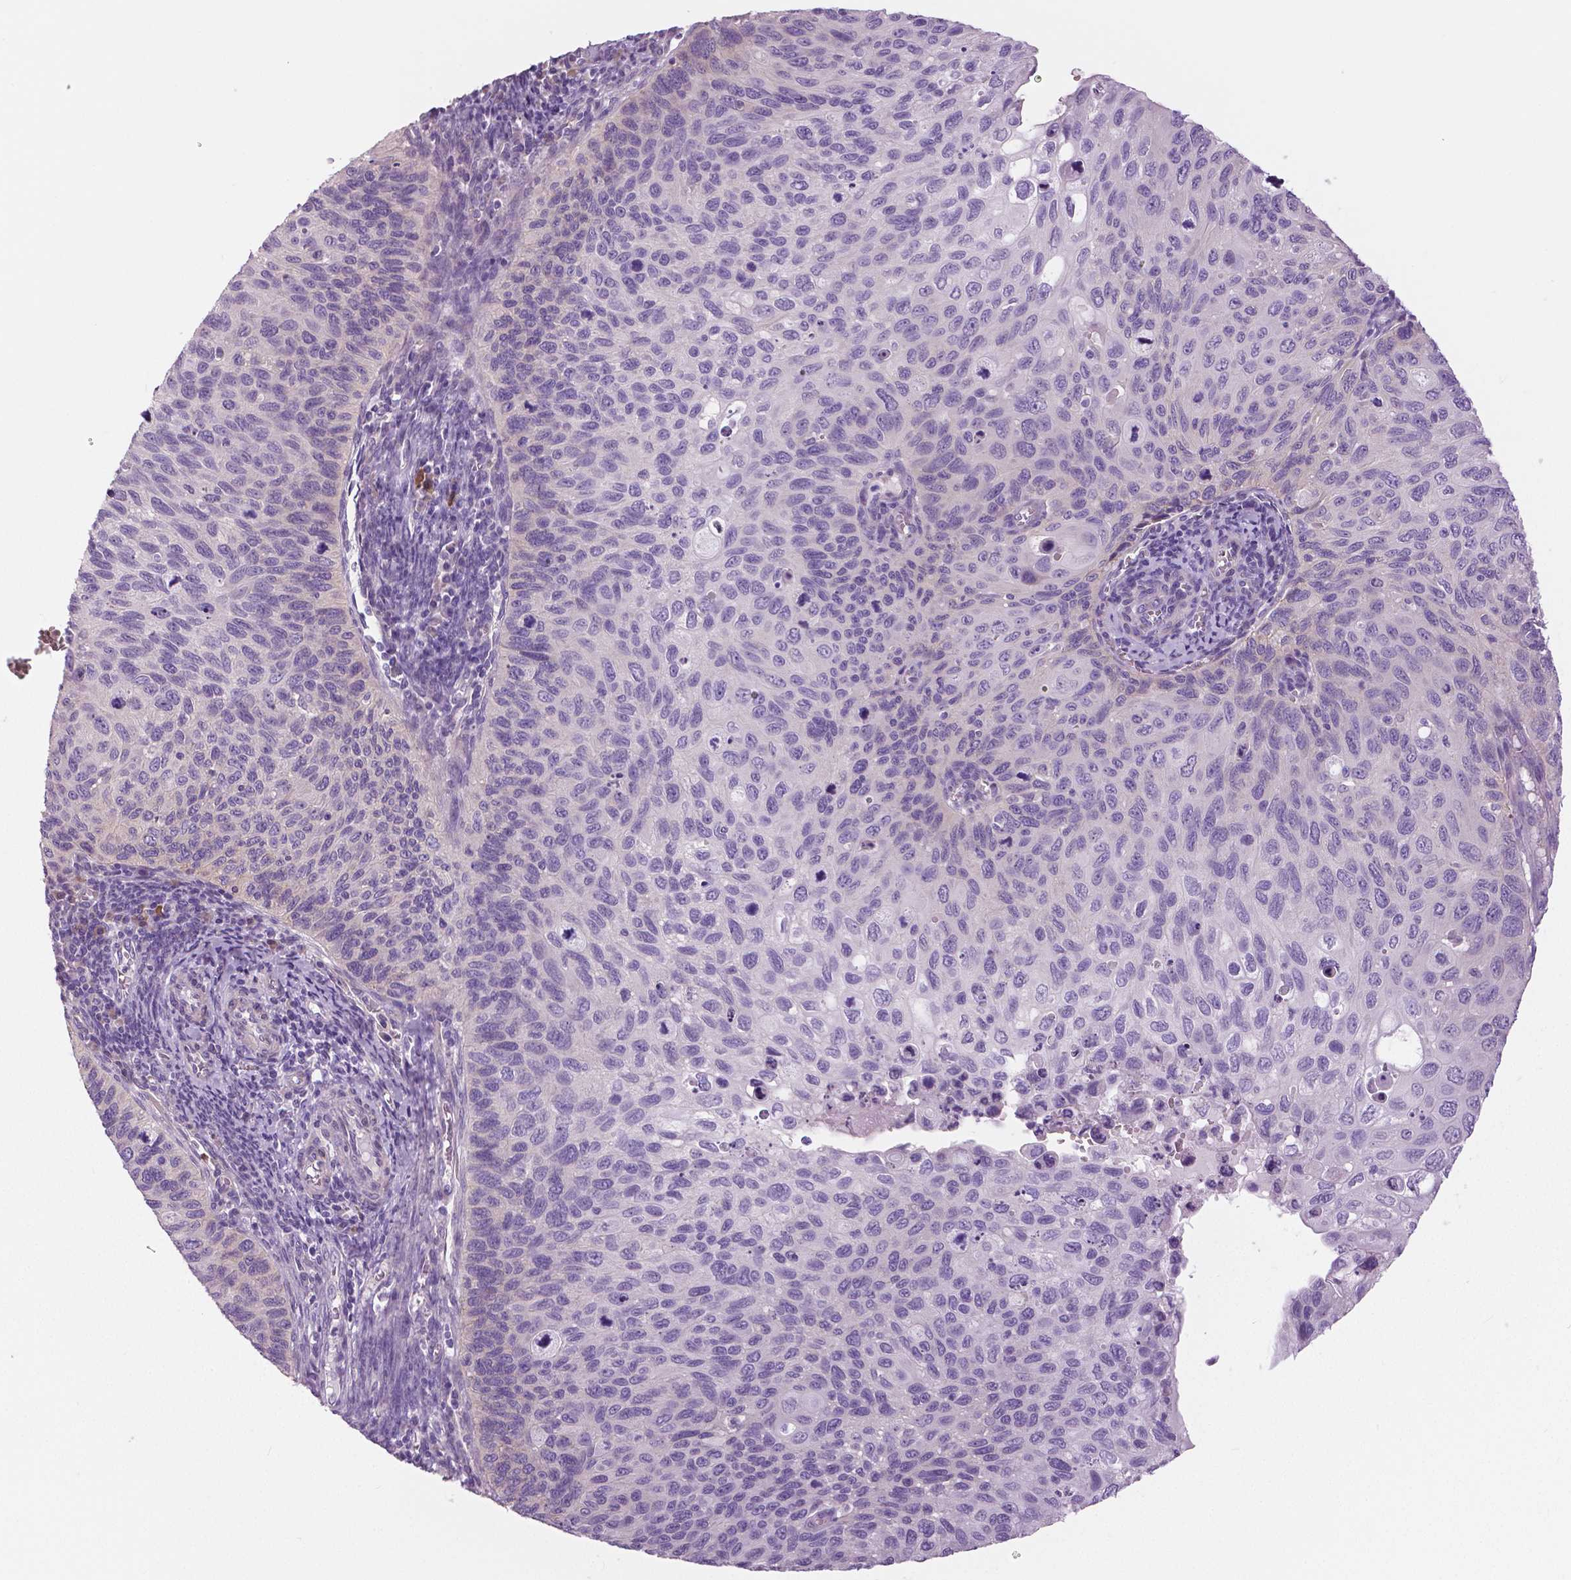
{"staining": {"intensity": "negative", "quantity": "none", "location": "none"}, "tissue": "cervical cancer", "cell_type": "Tumor cells", "image_type": "cancer", "snomed": [{"axis": "morphology", "description": "Squamous cell carcinoma, NOS"}, {"axis": "topography", "description": "Cervix"}], "caption": "The immunohistochemistry histopathology image has no significant positivity in tumor cells of squamous cell carcinoma (cervical) tissue.", "gene": "SERPINI1", "patient": {"sex": "female", "age": 70}}